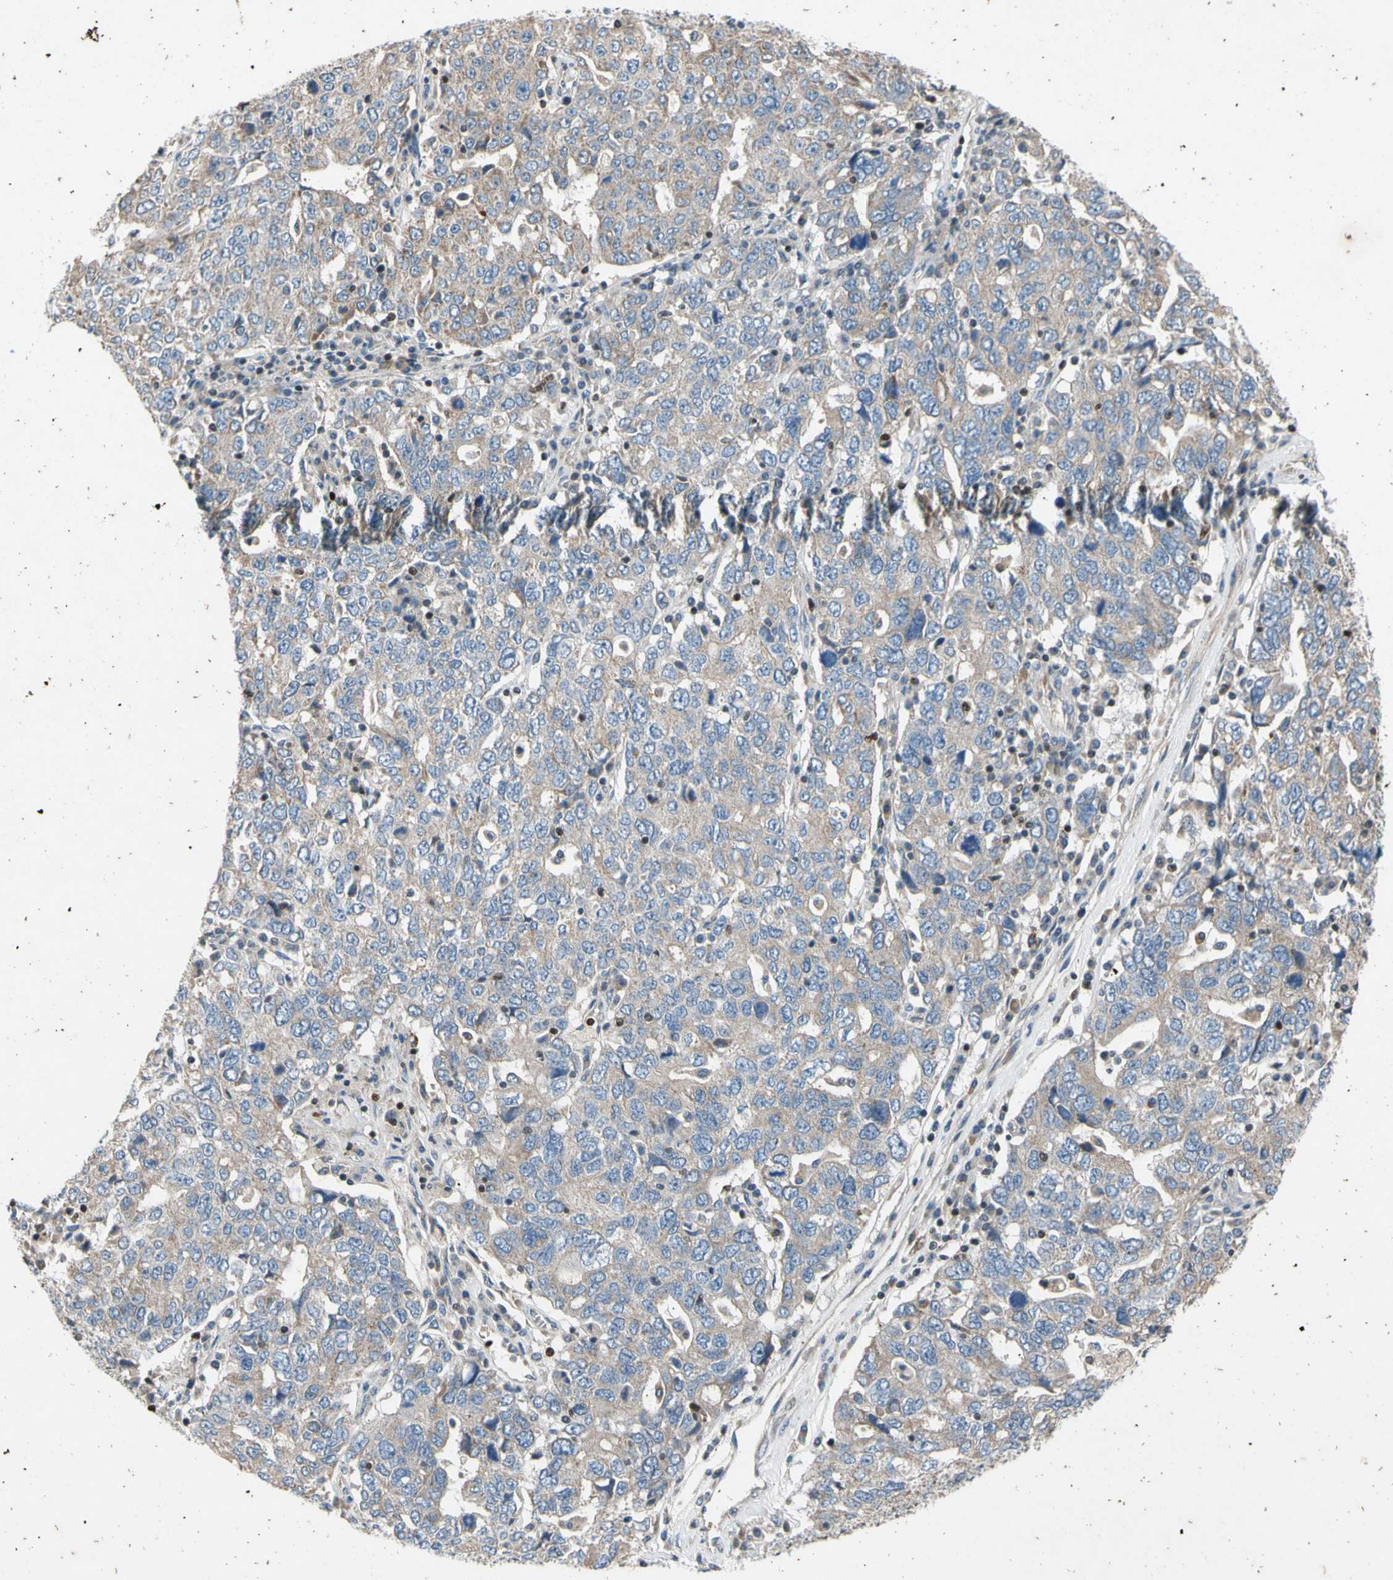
{"staining": {"intensity": "weak", "quantity": ">75%", "location": "cytoplasmic/membranous"}, "tissue": "ovarian cancer", "cell_type": "Tumor cells", "image_type": "cancer", "snomed": [{"axis": "morphology", "description": "Carcinoma, endometroid"}, {"axis": "topography", "description": "Ovary"}], "caption": "Immunohistochemical staining of ovarian cancer exhibits low levels of weak cytoplasmic/membranous staining in approximately >75% of tumor cells.", "gene": "TBX21", "patient": {"sex": "female", "age": 62}}